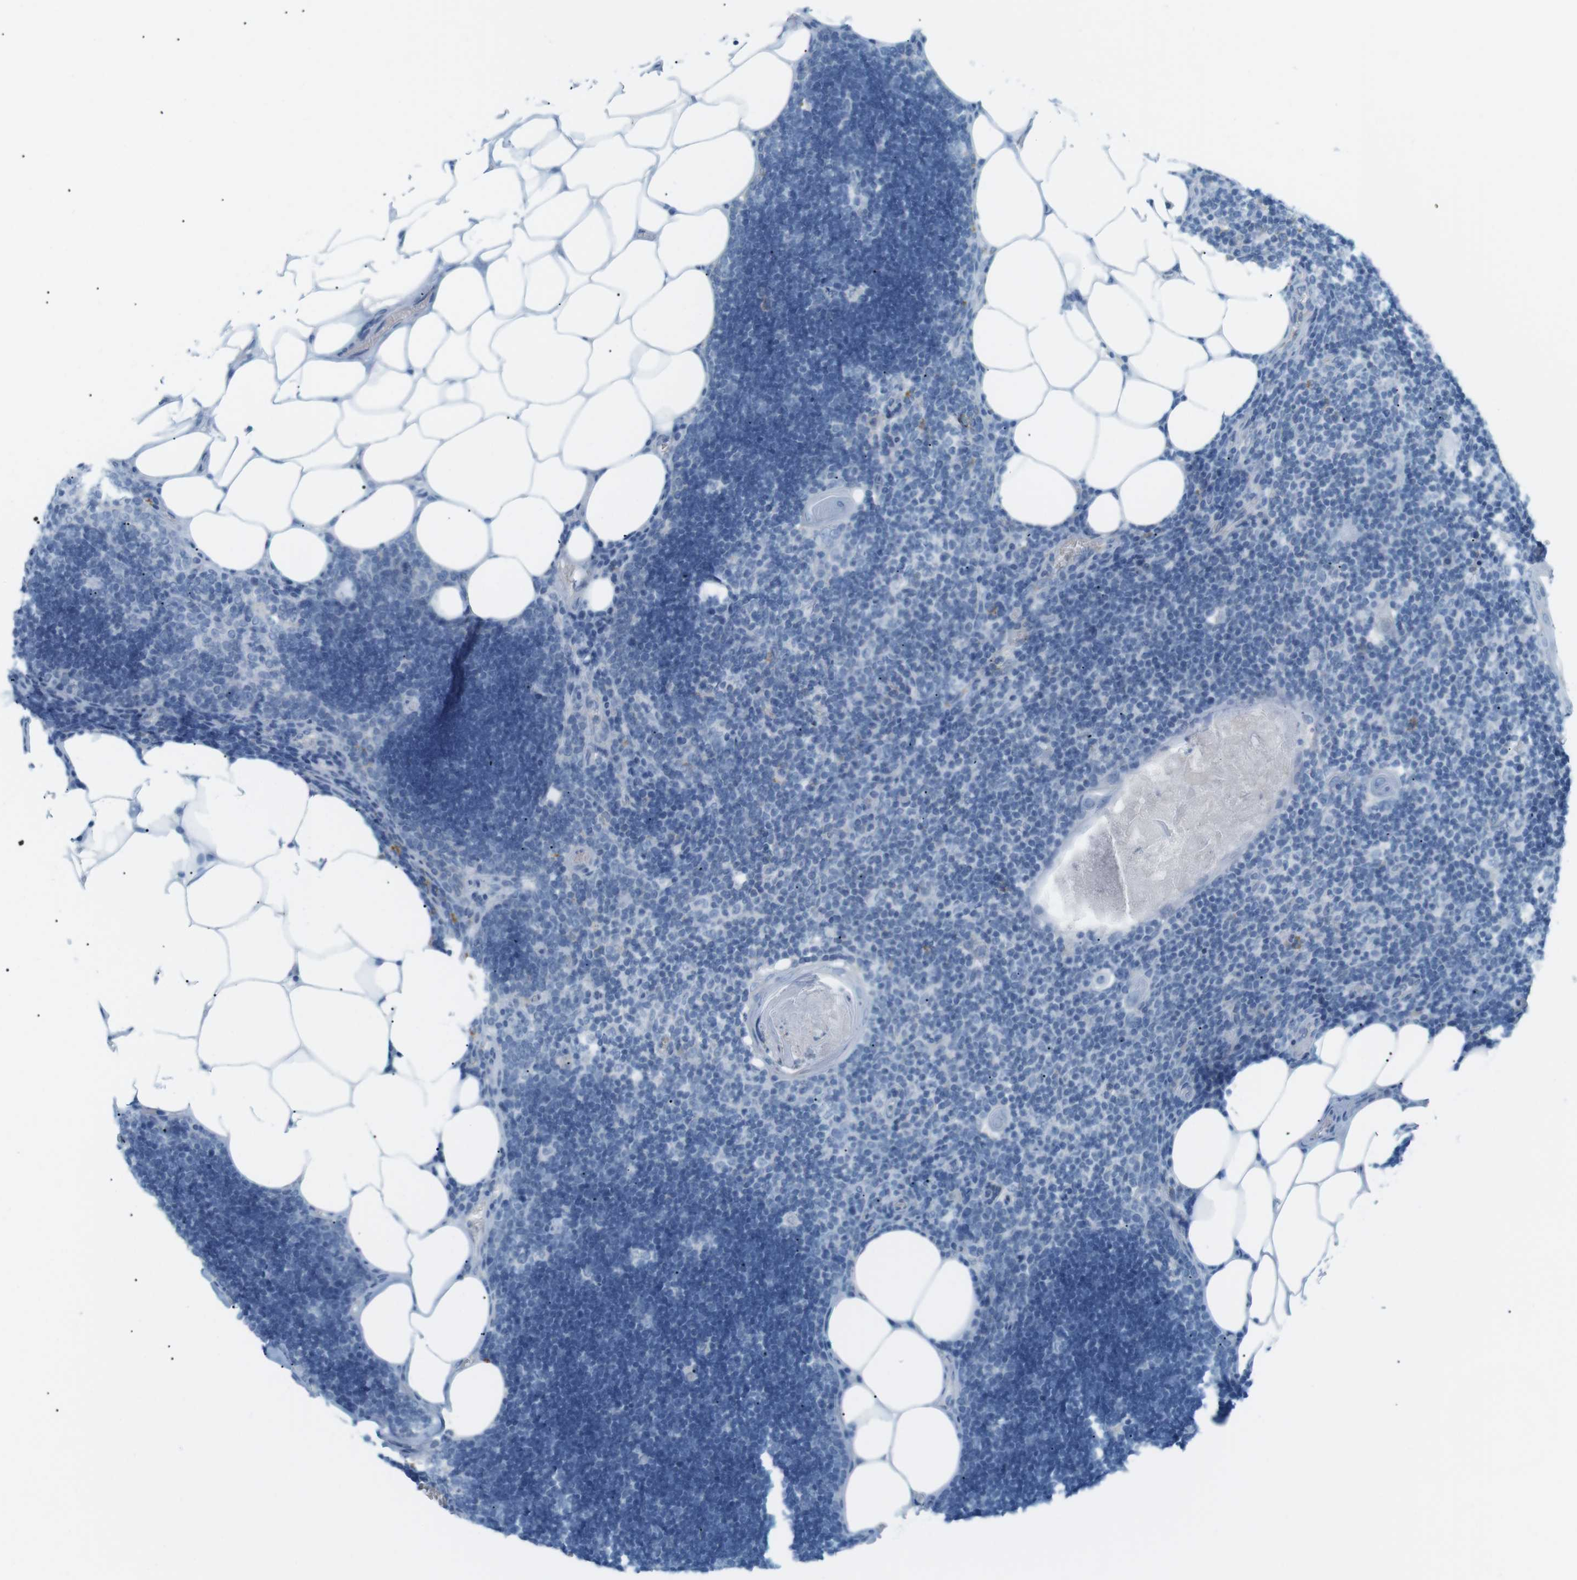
{"staining": {"intensity": "negative", "quantity": "none", "location": "none"}, "tissue": "lymph node", "cell_type": "Germinal center cells", "image_type": "normal", "snomed": [{"axis": "morphology", "description": "Normal tissue, NOS"}, {"axis": "topography", "description": "Lymph node"}], "caption": "High power microscopy micrograph of an IHC micrograph of normal lymph node, revealing no significant positivity in germinal center cells. The staining was performed using DAB (3,3'-diaminobenzidine) to visualize the protein expression in brown, while the nuclei were stained in blue with hematoxylin (Magnification: 20x).", "gene": "VAMP1", "patient": {"sex": "male", "age": 33}}